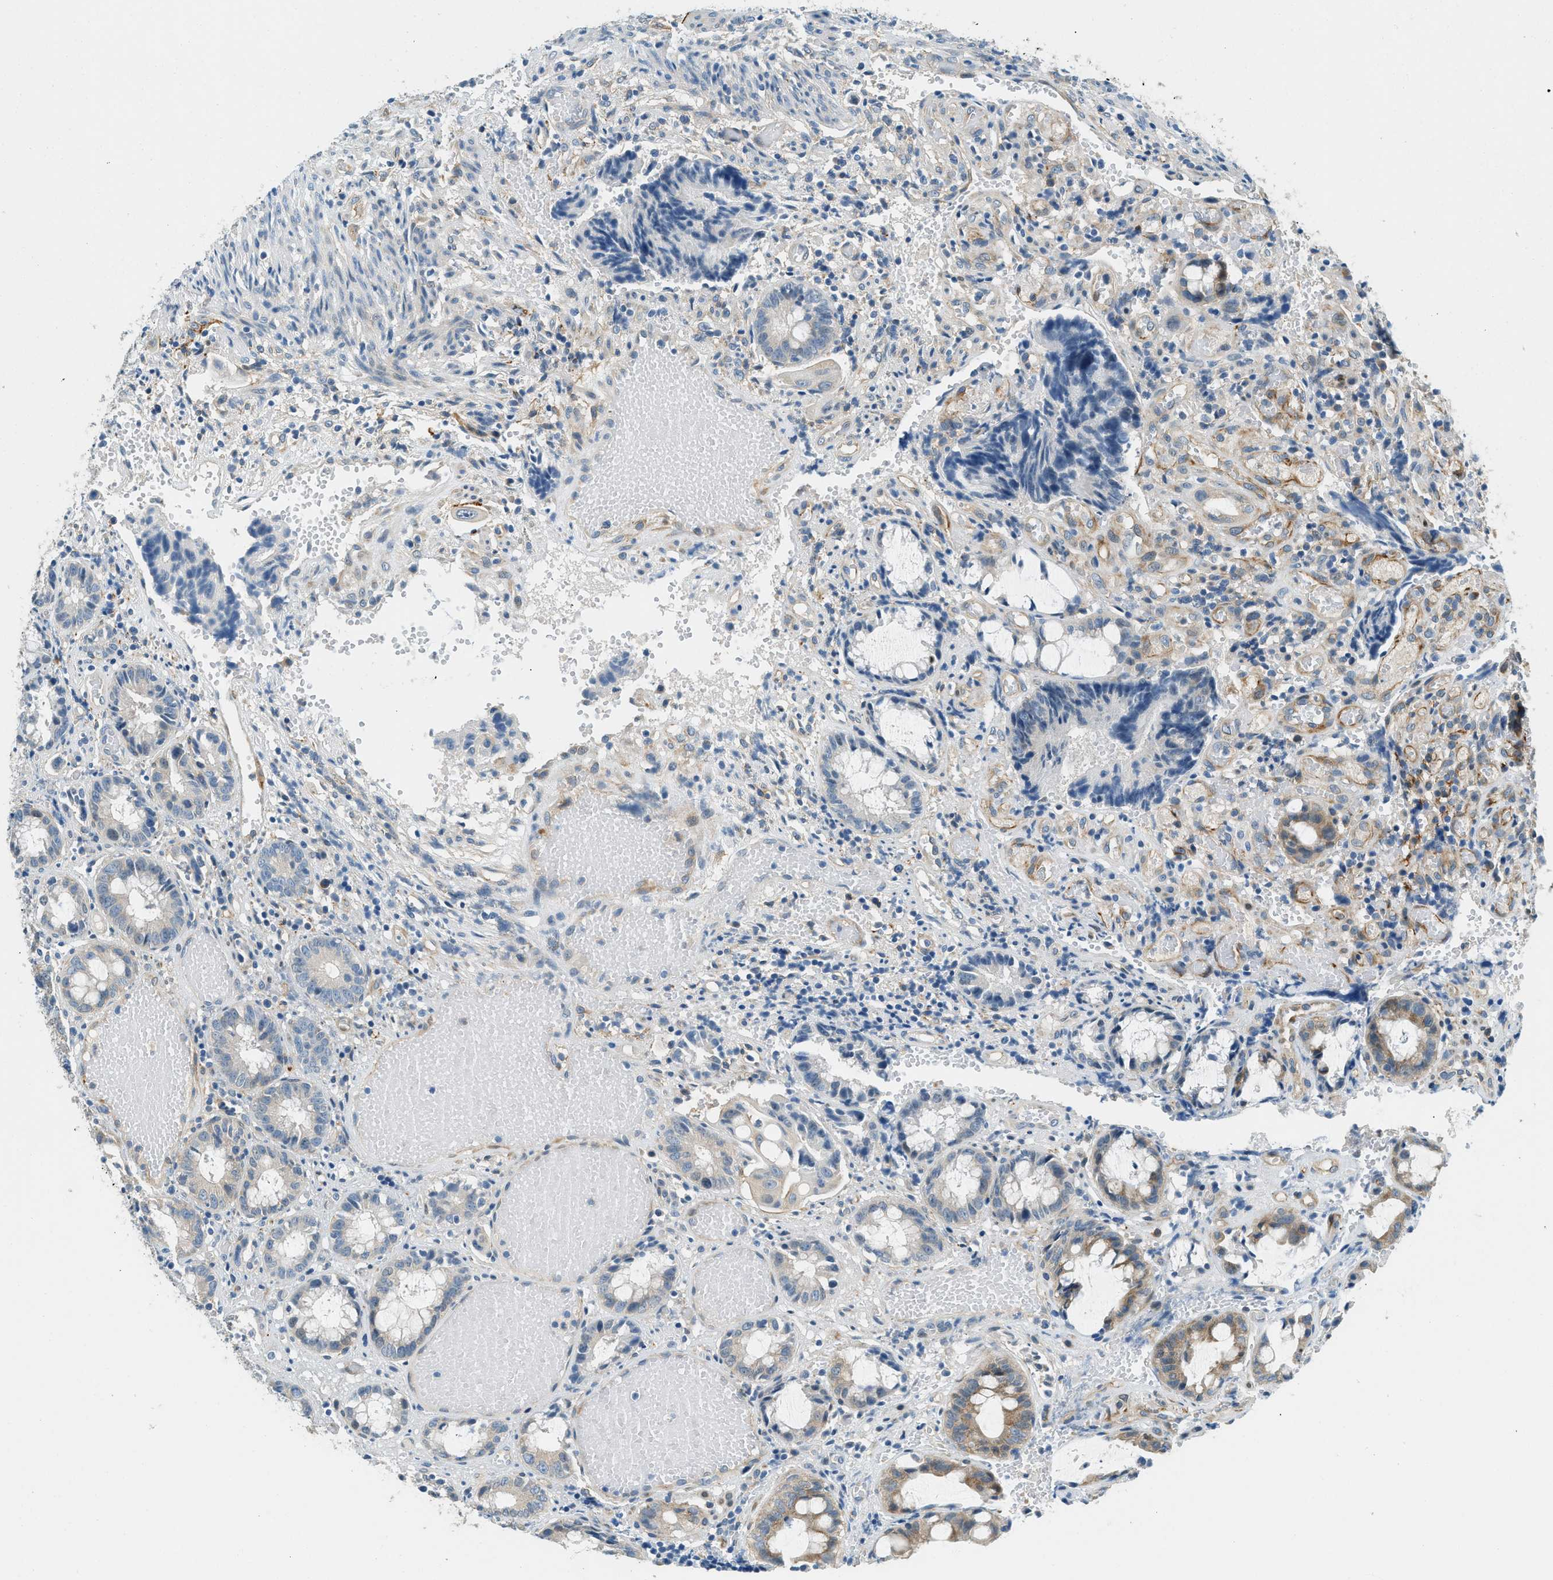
{"staining": {"intensity": "weak", "quantity": "<25%", "location": "cytoplasmic/membranous"}, "tissue": "colorectal cancer", "cell_type": "Tumor cells", "image_type": "cancer", "snomed": [{"axis": "morphology", "description": "Adenocarcinoma, NOS"}, {"axis": "topography", "description": "Colon"}], "caption": "IHC micrograph of human colorectal cancer (adenocarcinoma) stained for a protein (brown), which shows no staining in tumor cells. The staining was performed using DAB to visualize the protein expression in brown, while the nuclei were stained in blue with hematoxylin (Magnification: 20x).", "gene": "ZNF367", "patient": {"sex": "female", "age": 57}}